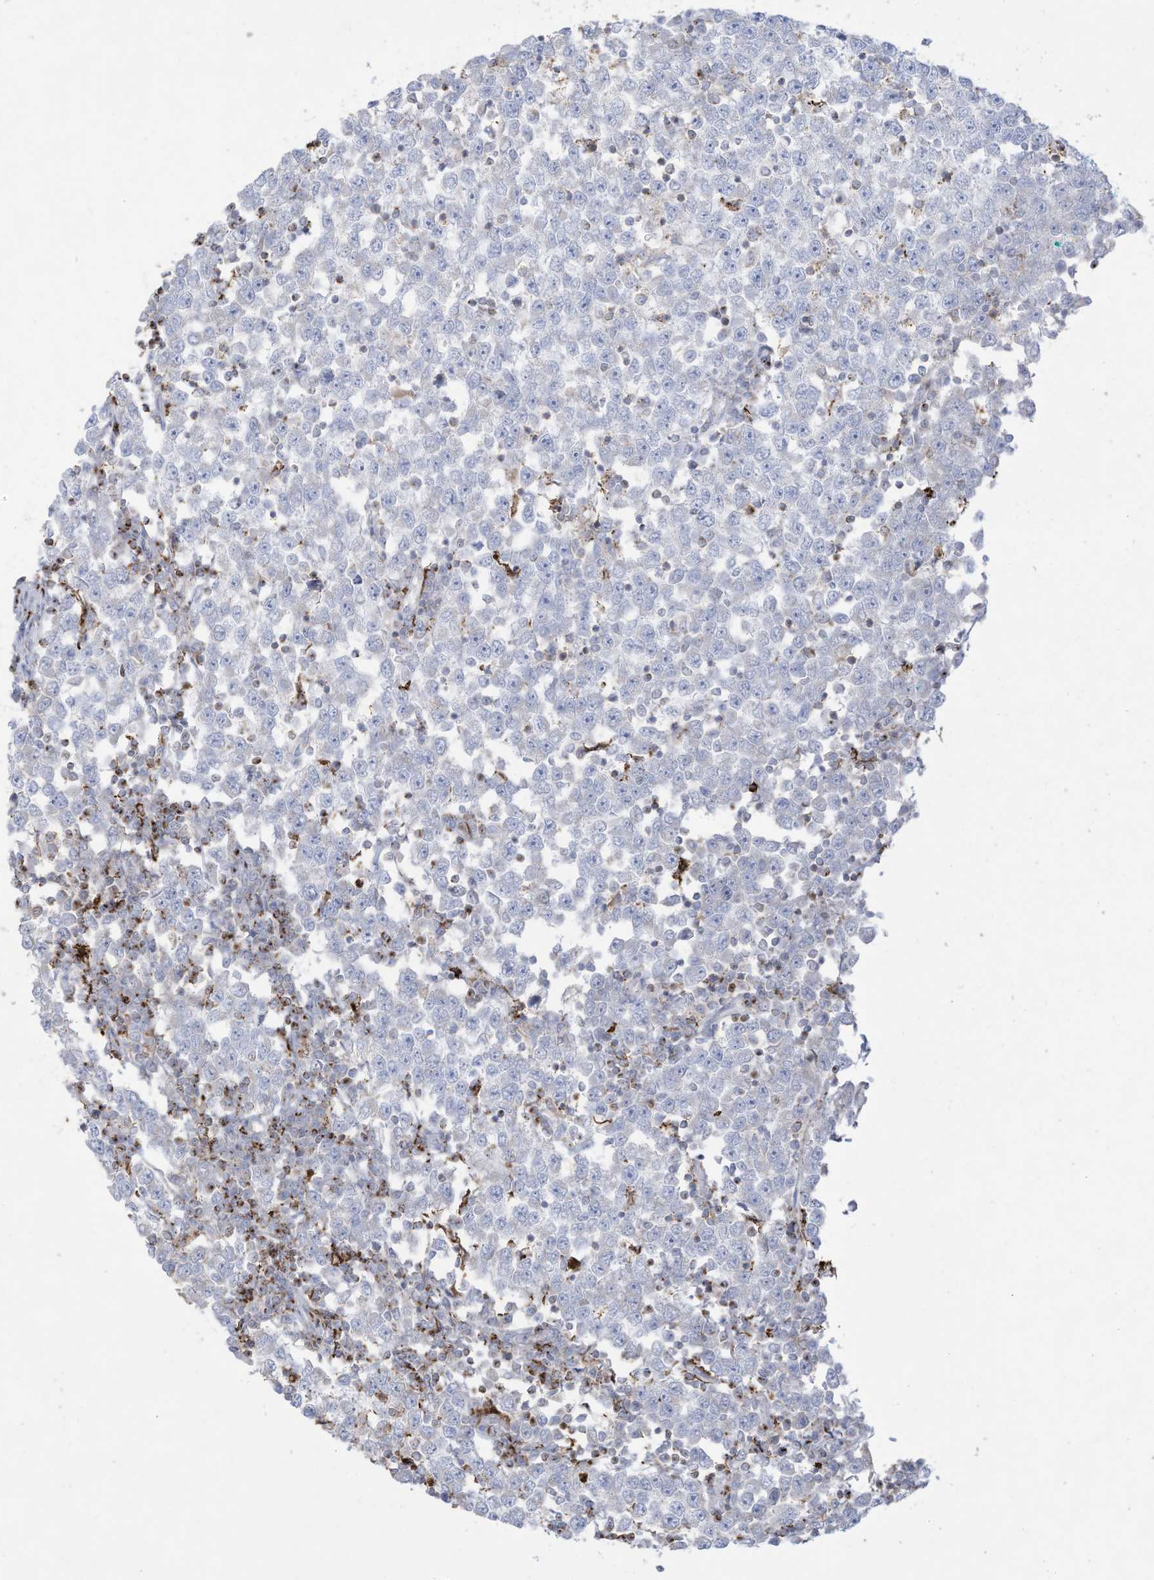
{"staining": {"intensity": "negative", "quantity": "none", "location": "none"}, "tissue": "testis cancer", "cell_type": "Tumor cells", "image_type": "cancer", "snomed": [{"axis": "morphology", "description": "Seminoma, NOS"}, {"axis": "topography", "description": "Testis"}], "caption": "Tumor cells show no significant protein positivity in testis cancer (seminoma).", "gene": "THNSL2", "patient": {"sex": "male", "age": 65}}